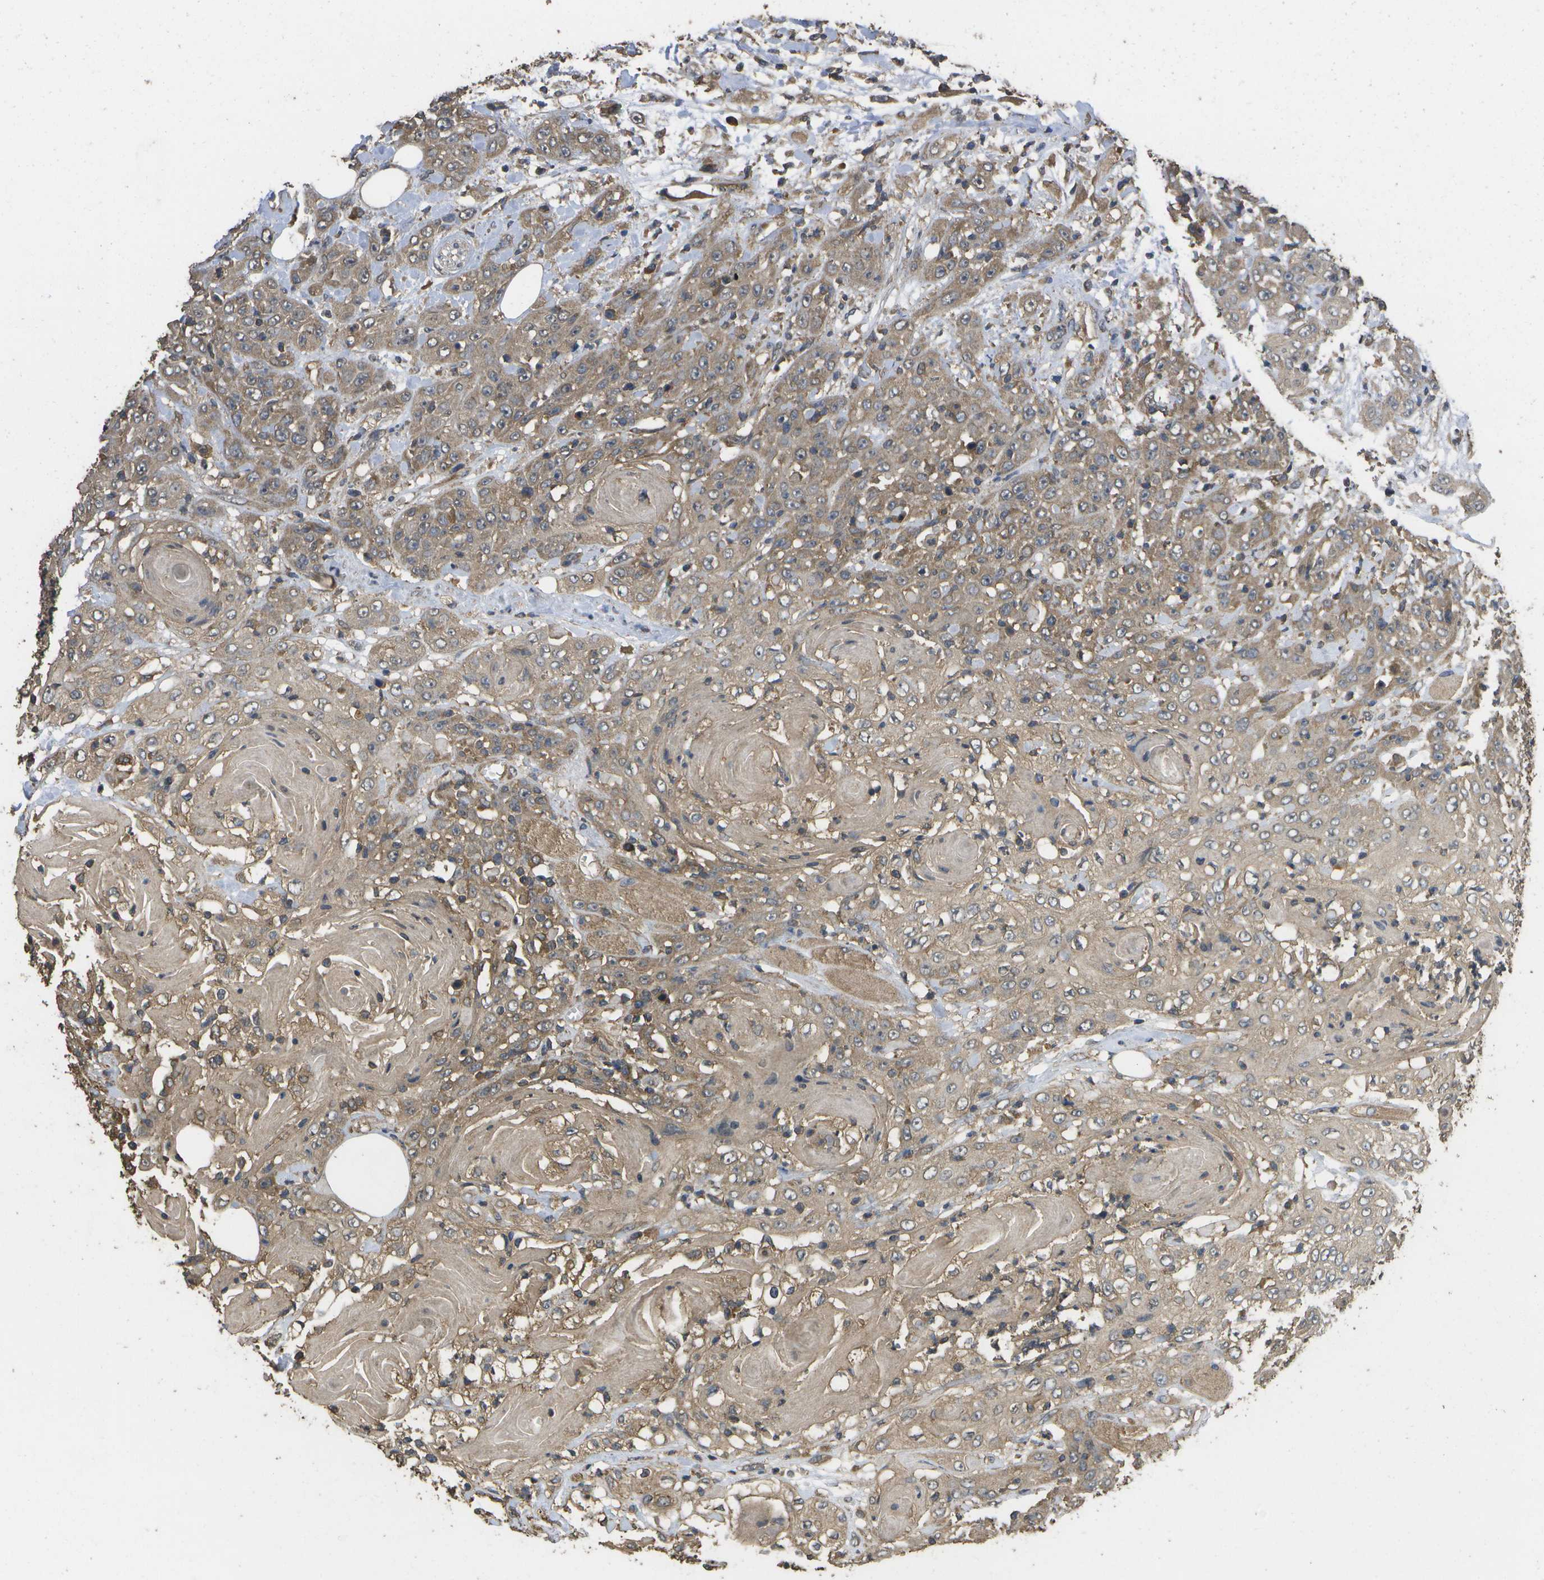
{"staining": {"intensity": "moderate", "quantity": ">75%", "location": "cytoplasmic/membranous"}, "tissue": "head and neck cancer", "cell_type": "Tumor cells", "image_type": "cancer", "snomed": [{"axis": "morphology", "description": "Squamous cell carcinoma, NOS"}, {"axis": "topography", "description": "Head-Neck"}], "caption": "High-power microscopy captured an IHC micrograph of head and neck cancer, revealing moderate cytoplasmic/membranous expression in about >75% of tumor cells.", "gene": "SACS", "patient": {"sex": "female", "age": 84}}